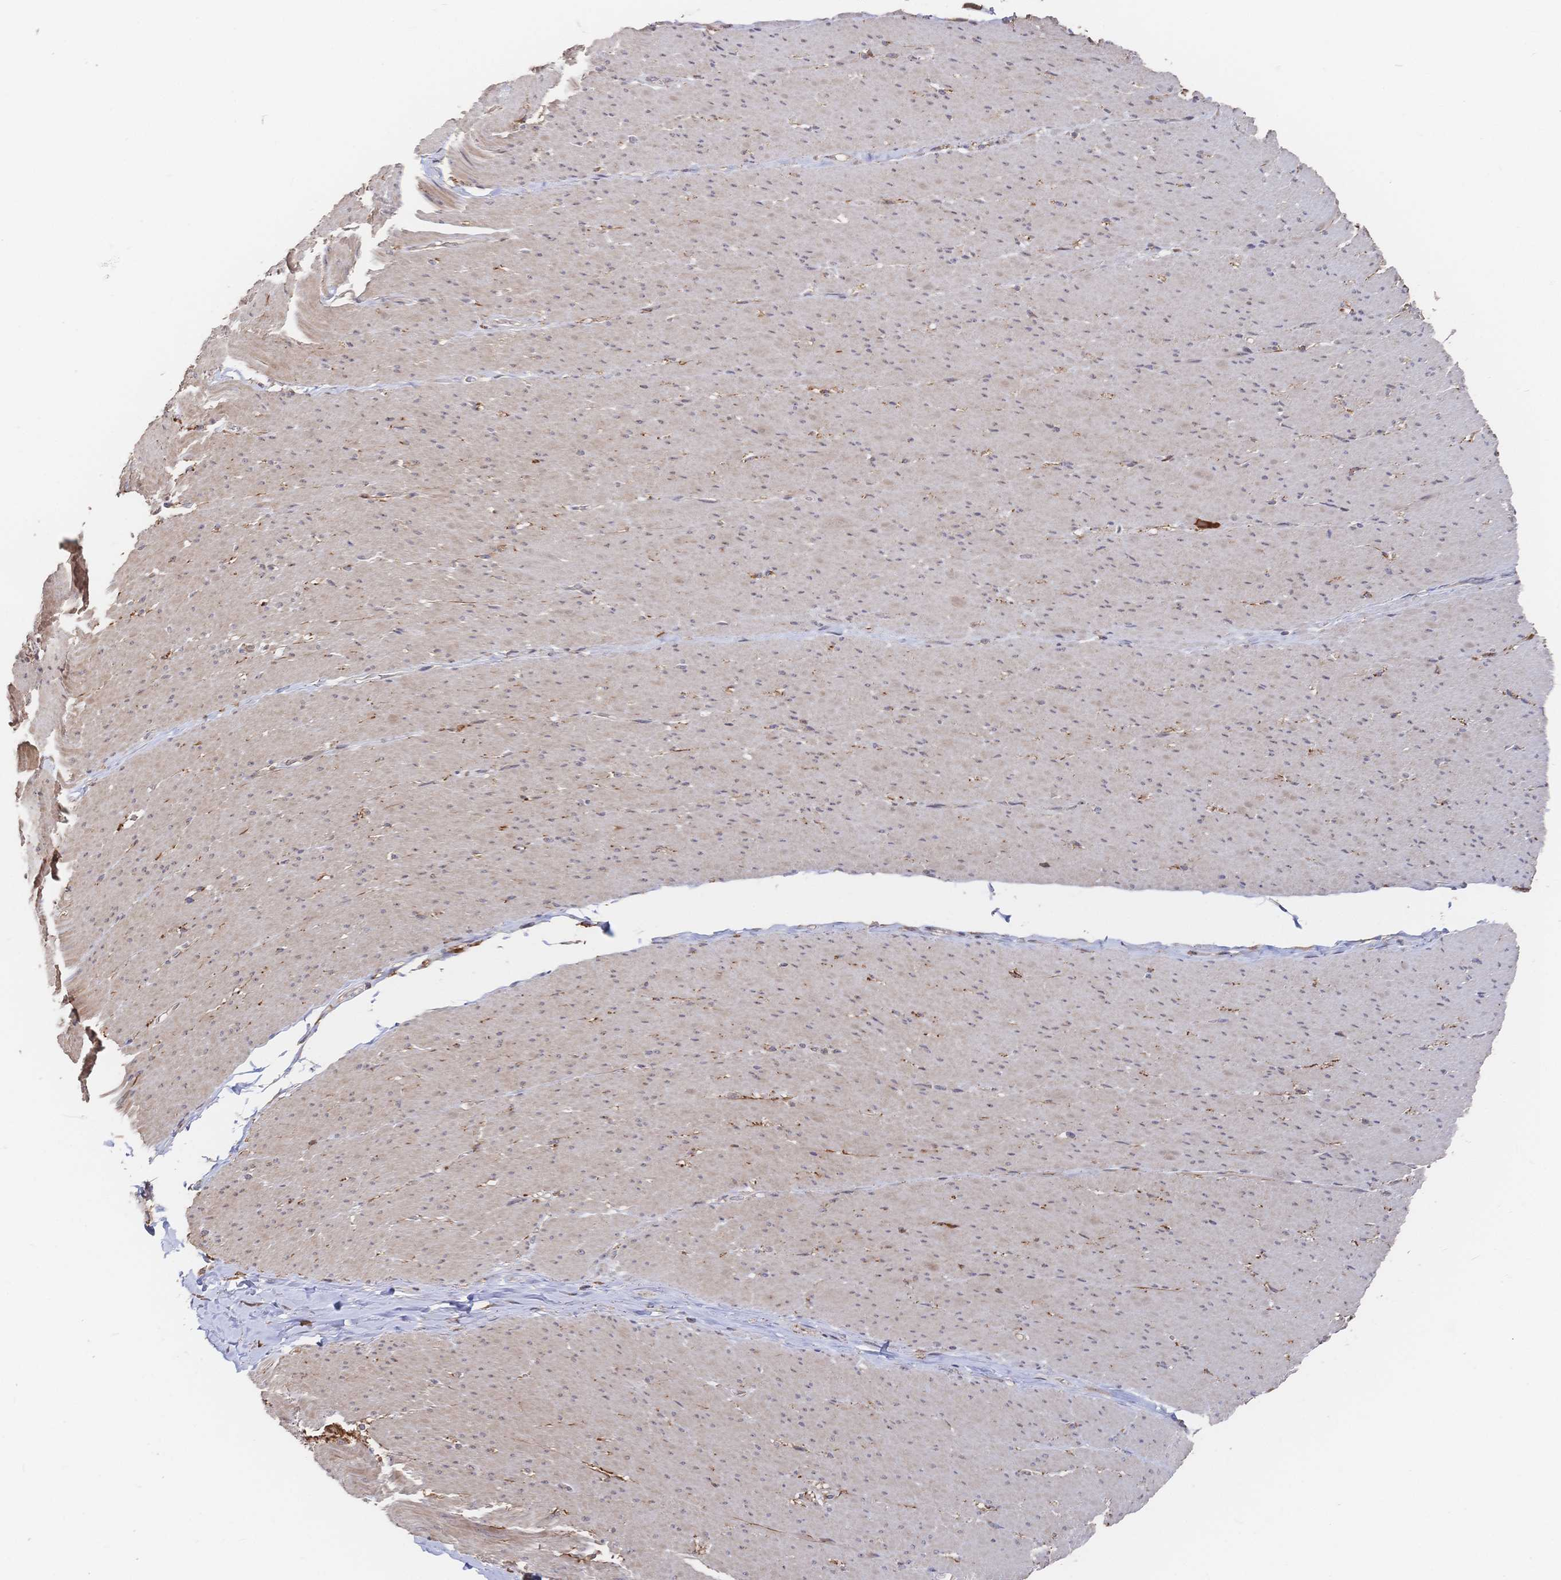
{"staining": {"intensity": "weak", "quantity": "25%-75%", "location": "cytoplasmic/membranous,nuclear"}, "tissue": "smooth muscle", "cell_type": "Smooth muscle cells", "image_type": "normal", "snomed": [{"axis": "morphology", "description": "Normal tissue, NOS"}, {"axis": "topography", "description": "Smooth muscle"}, {"axis": "topography", "description": "Rectum"}], "caption": "Human smooth muscle stained for a protein (brown) shows weak cytoplasmic/membranous,nuclear positive staining in about 25%-75% of smooth muscle cells.", "gene": "DNAJA4", "patient": {"sex": "male", "age": 53}}